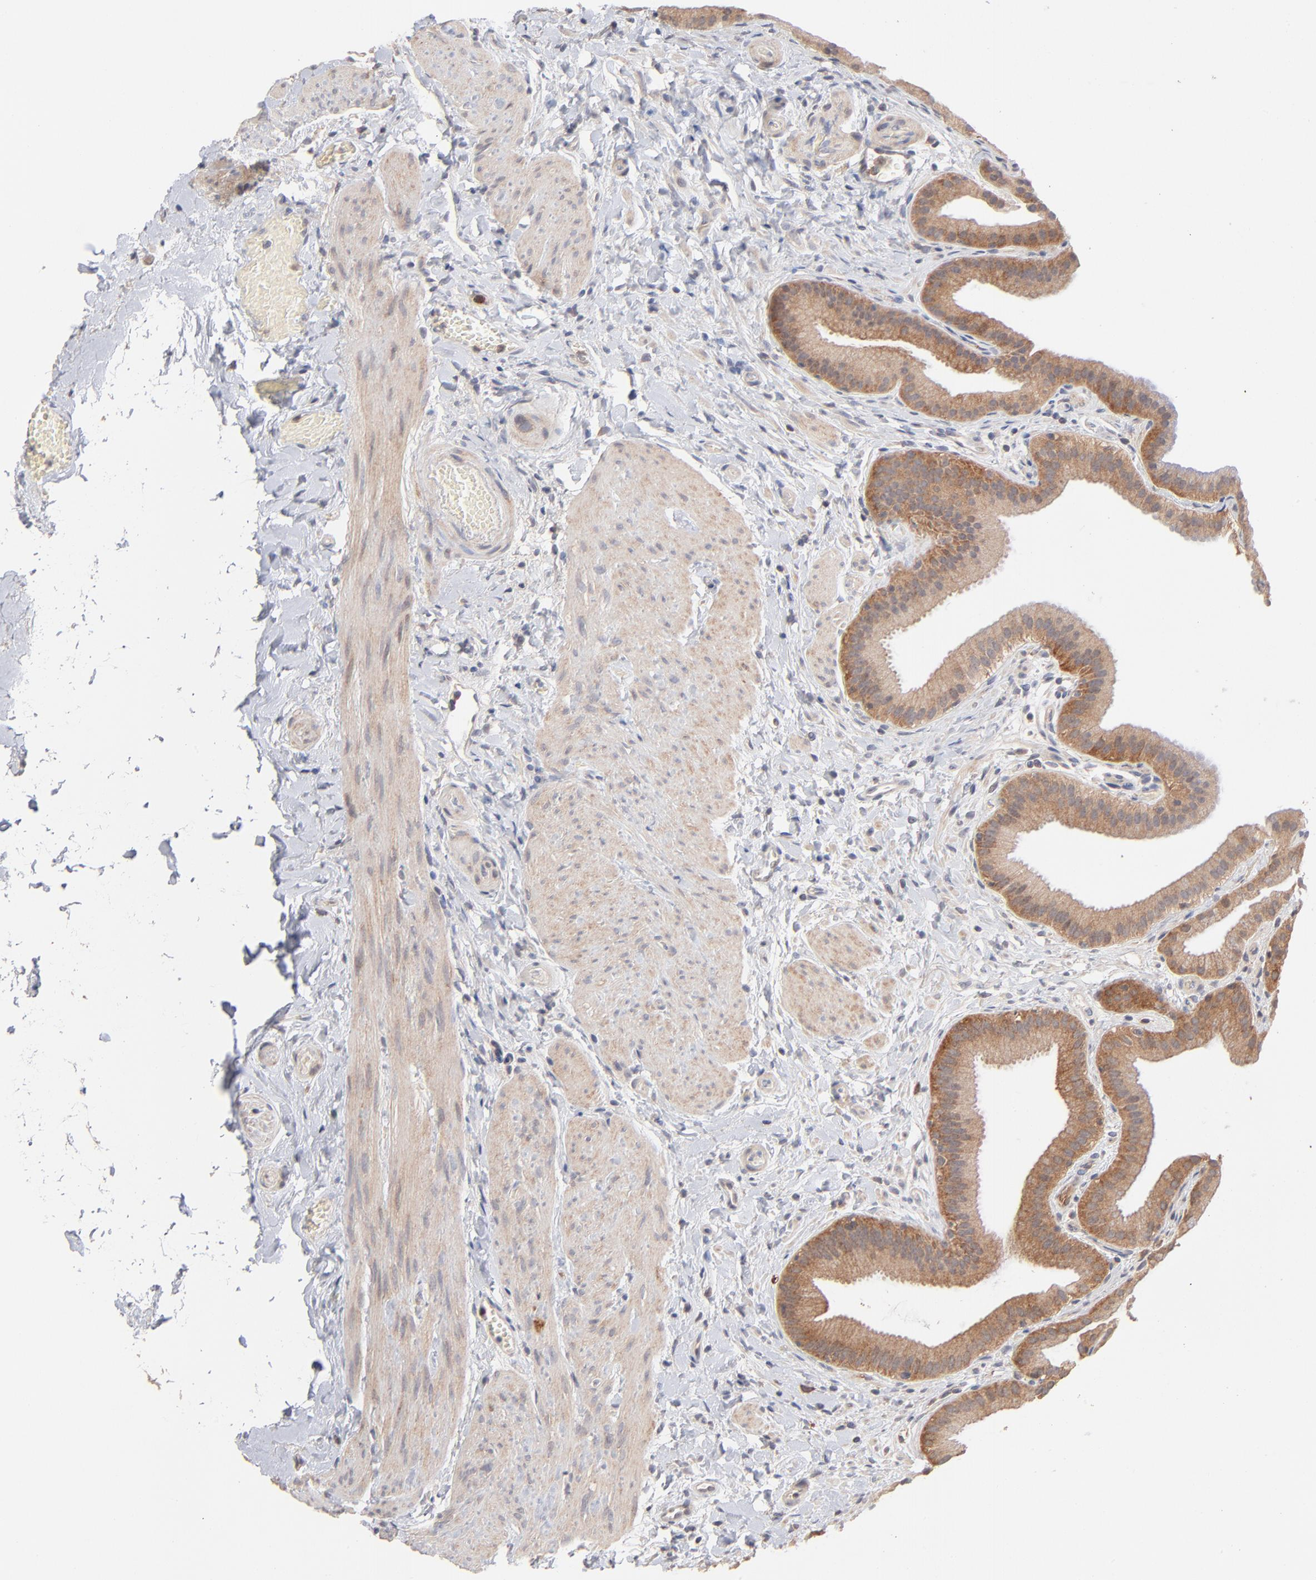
{"staining": {"intensity": "weak", "quantity": ">75%", "location": "cytoplasmic/membranous"}, "tissue": "gallbladder", "cell_type": "Glandular cells", "image_type": "normal", "snomed": [{"axis": "morphology", "description": "Normal tissue, NOS"}, {"axis": "topography", "description": "Gallbladder"}], "caption": "Protein staining of benign gallbladder shows weak cytoplasmic/membranous positivity in about >75% of glandular cells.", "gene": "IVNS1ABP", "patient": {"sex": "female", "age": 63}}